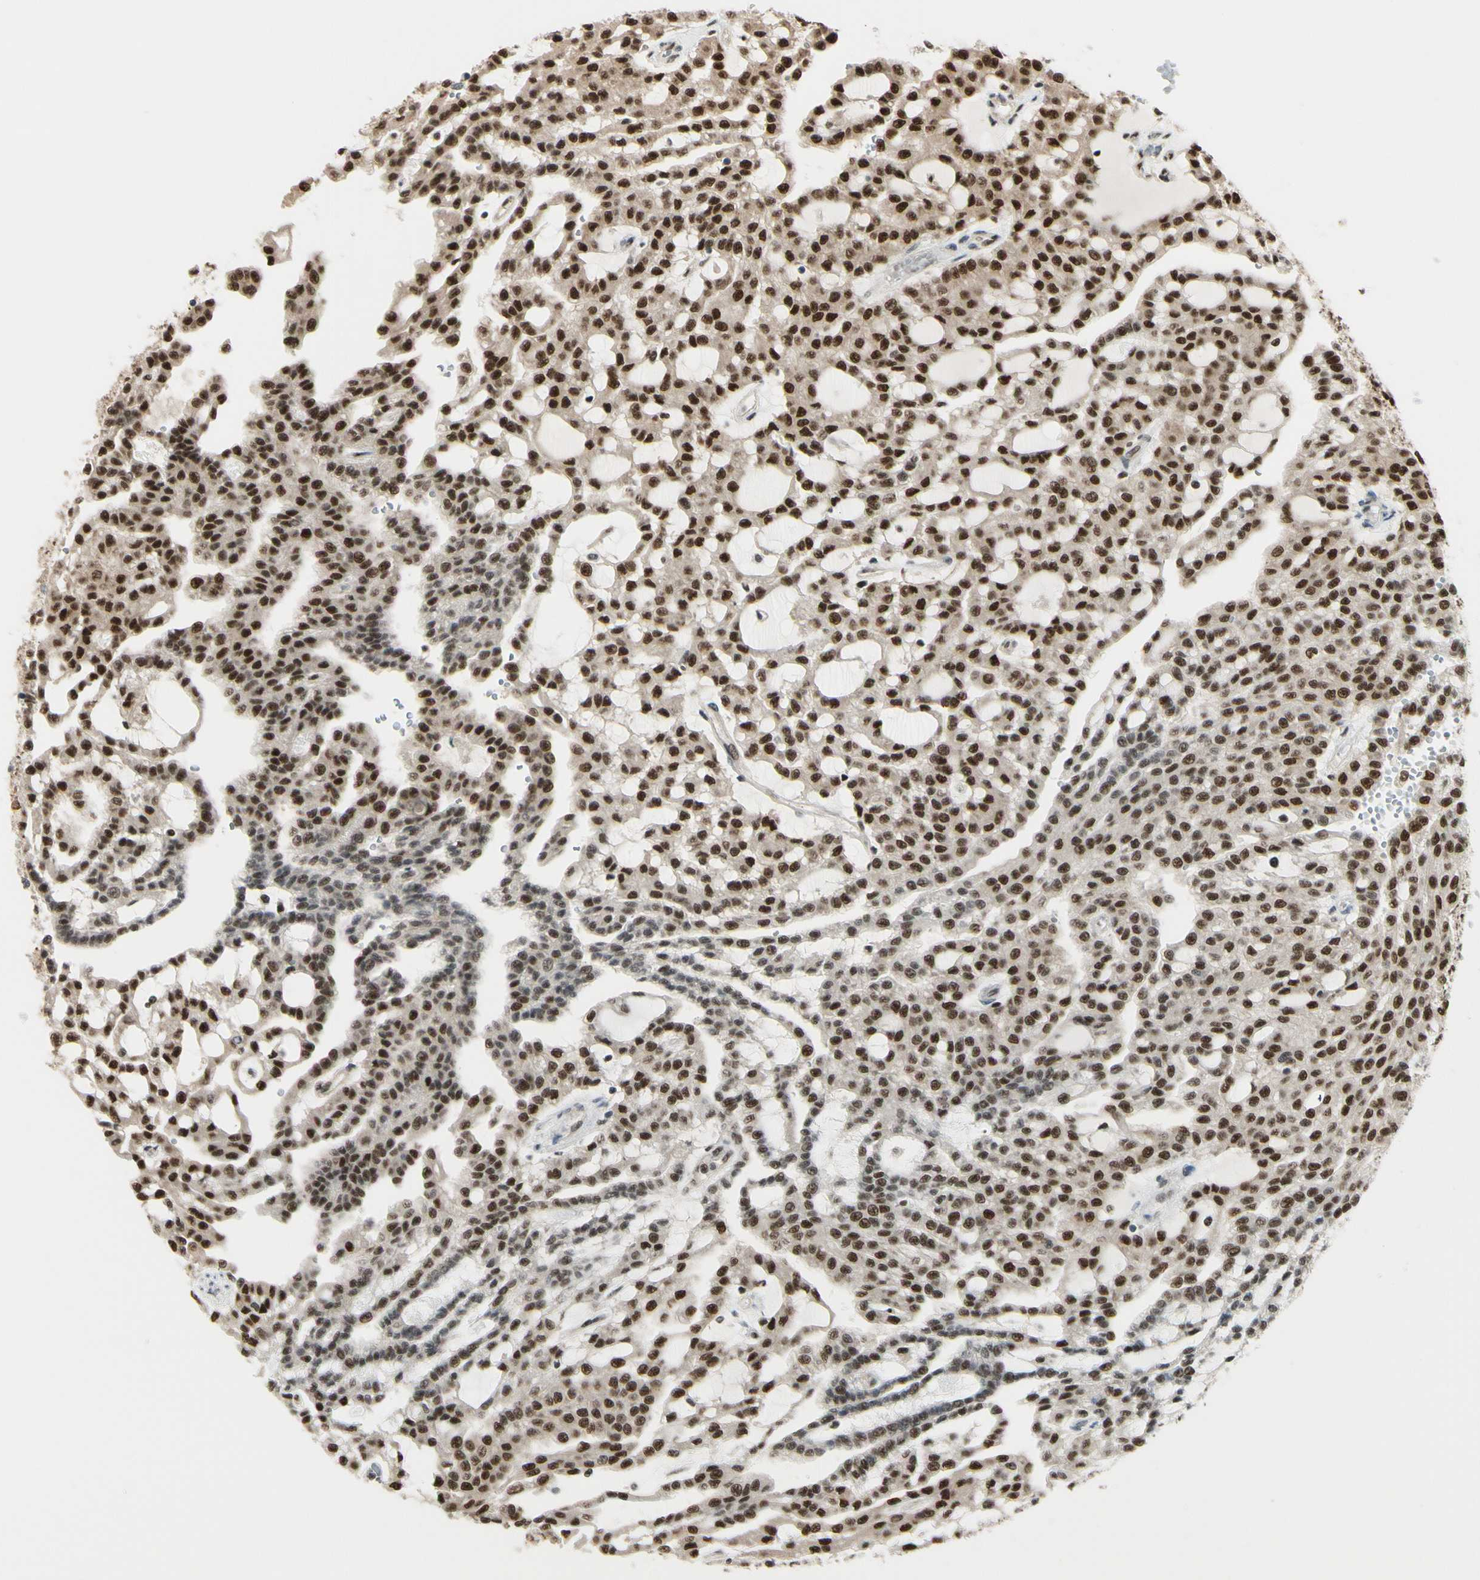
{"staining": {"intensity": "strong", "quantity": ">75%", "location": "cytoplasmic/membranous,nuclear"}, "tissue": "renal cancer", "cell_type": "Tumor cells", "image_type": "cancer", "snomed": [{"axis": "morphology", "description": "Adenocarcinoma, NOS"}, {"axis": "topography", "description": "Kidney"}], "caption": "Renal cancer stained with DAB (3,3'-diaminobenzidine) immunohistochemistry (IHC) exhibits high levels of strong cytoplasmic/membranous and nuclear staining in about >75% of tumor cells.", "gene": "HSF1", "patient": {"sex": "male", "age": 63}}